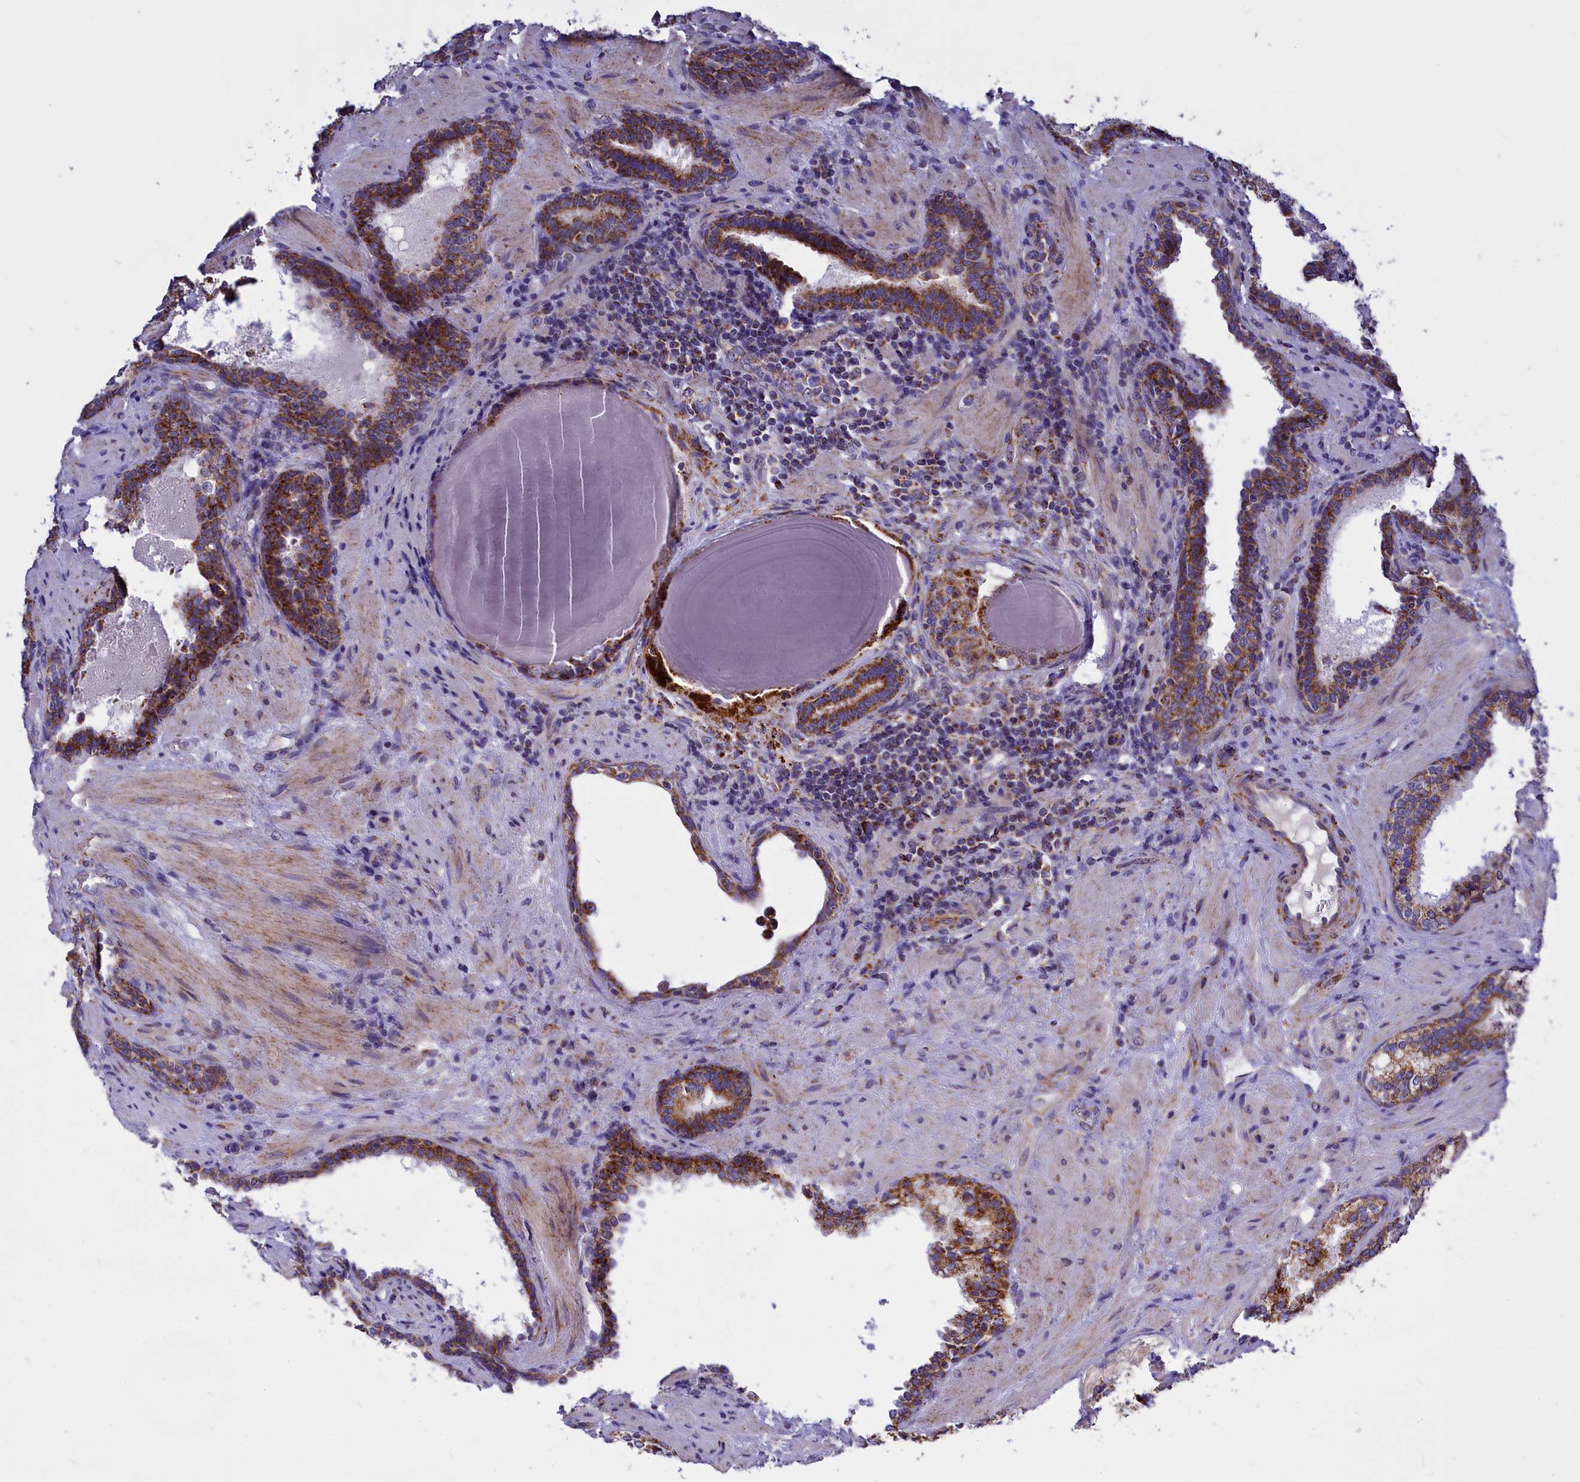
{"staining": {"intensity": "strong", "quantity": ">75%", "location": "cytoplasmic/membranous"}, "tissue": "prostate cancer", "cell_type": "Tumor cells", "image_type": "cancer", "snomed": [{"axis": "morphology", "description": "Adenocarcinoma, Low grade"}, {"axis": "topography", "description": "Prostate"}], "caption": "Low-grade adenocarcinoma (prostate) was stained to show a protein in brown. There is high levels of strong cytoplasmic/membranous positivity in approximately >75% of tumor cells.", "gene": "VDAC2", "patient": {"sex": "male", "age": 60}}